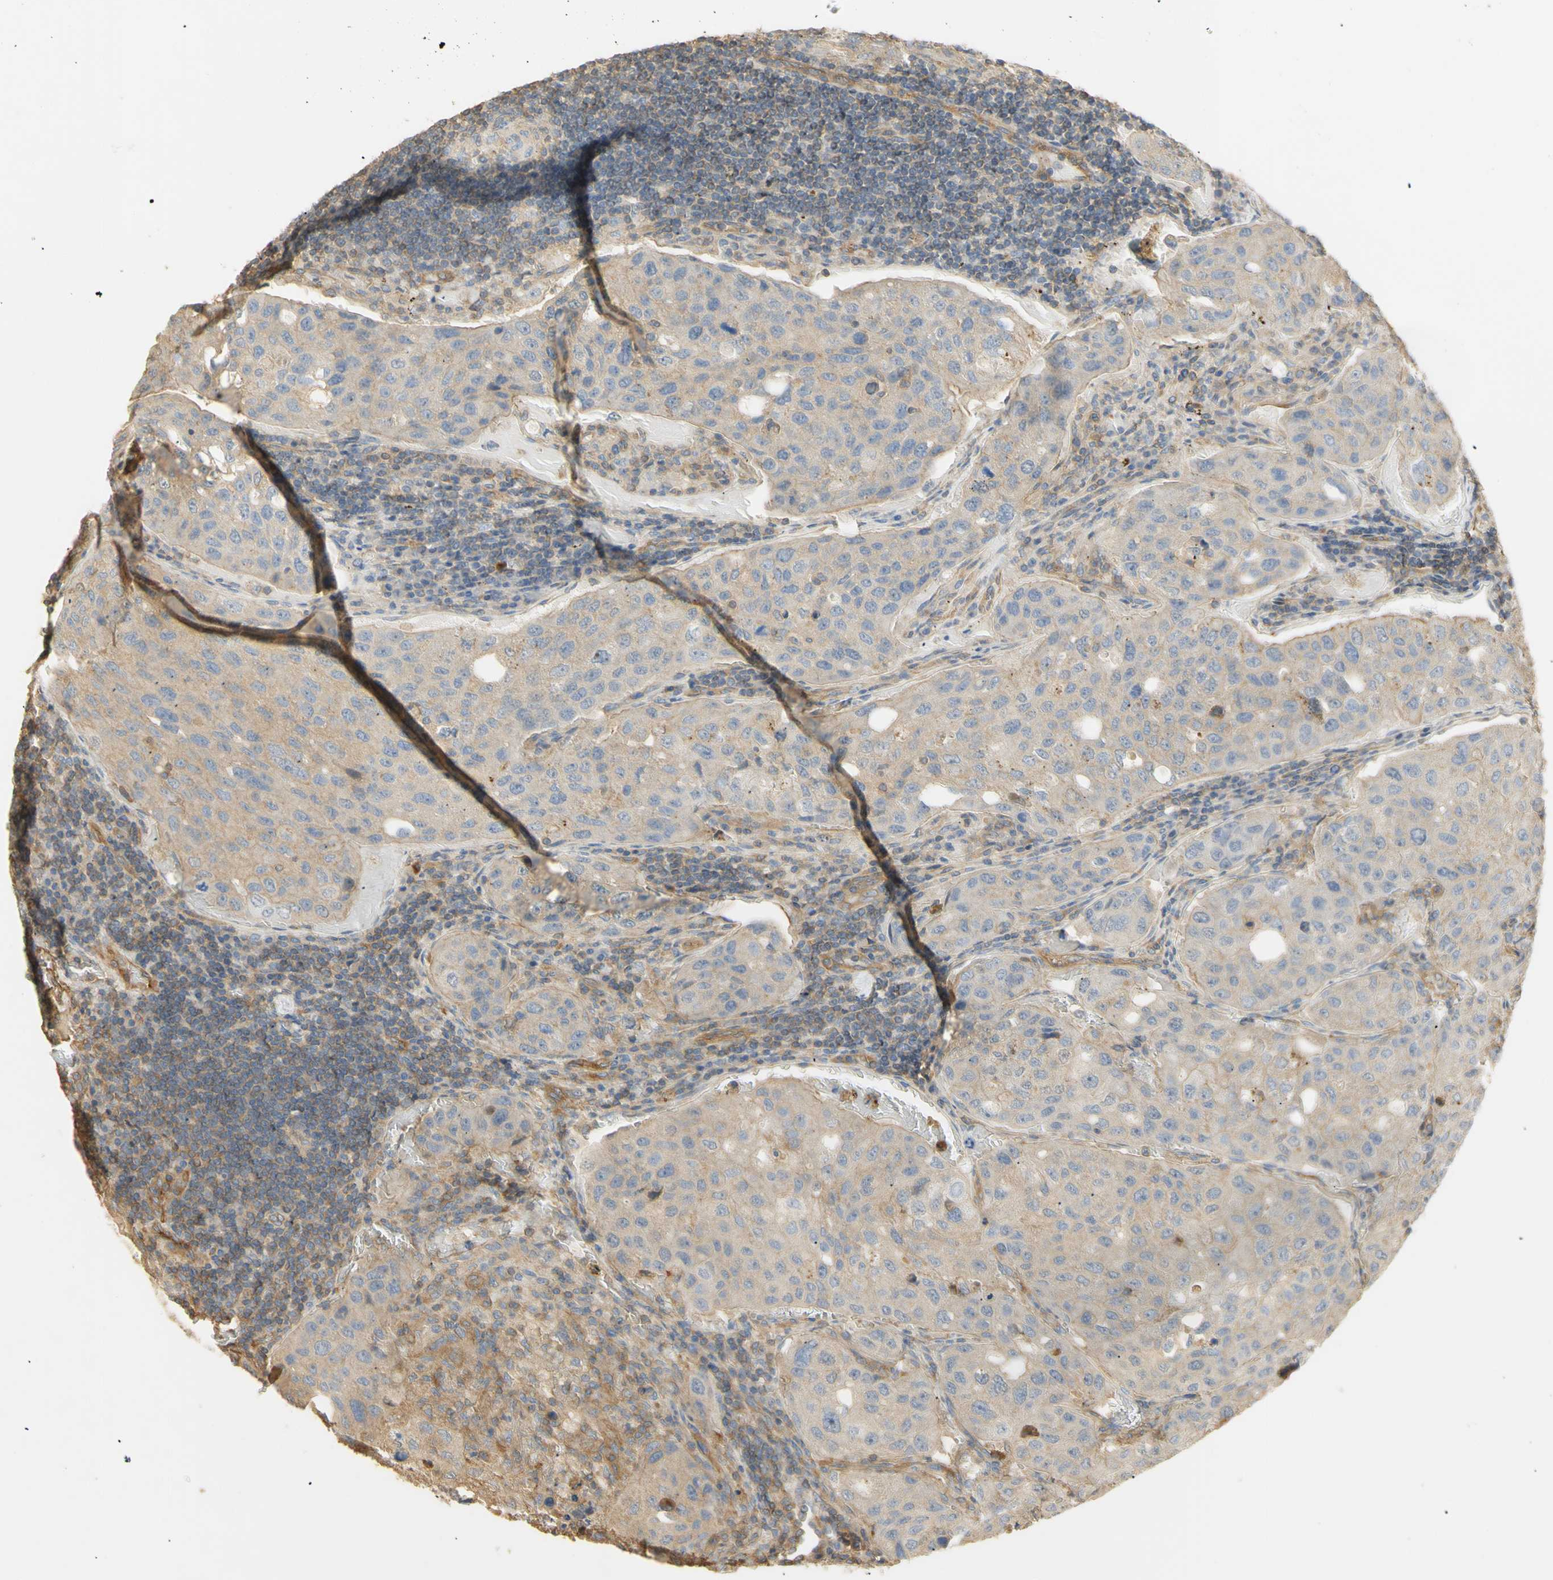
{"staining": {"intensity": "negative", "quantity": "none", "location": "none"}, "tissue": "urothelial cancer", "cell_type": "Tumor cells", "image_type": "cancer", "snomed": [{"axis": "morphology", "description": "Urothelial carcinoma, High grade"}, {"axis": "topography", "description": "Lymph node"}, {"axis": "topography", "description": "Urinary bladder"}], "caption": "Immunohistochemistry micrograph of neoplastic tissue: human urothelial cancer stained with DAB shows no significant protein positivity in tumor cells.", "gene": "KCNE4", "patient": {"sex": "male", "age": 51}}